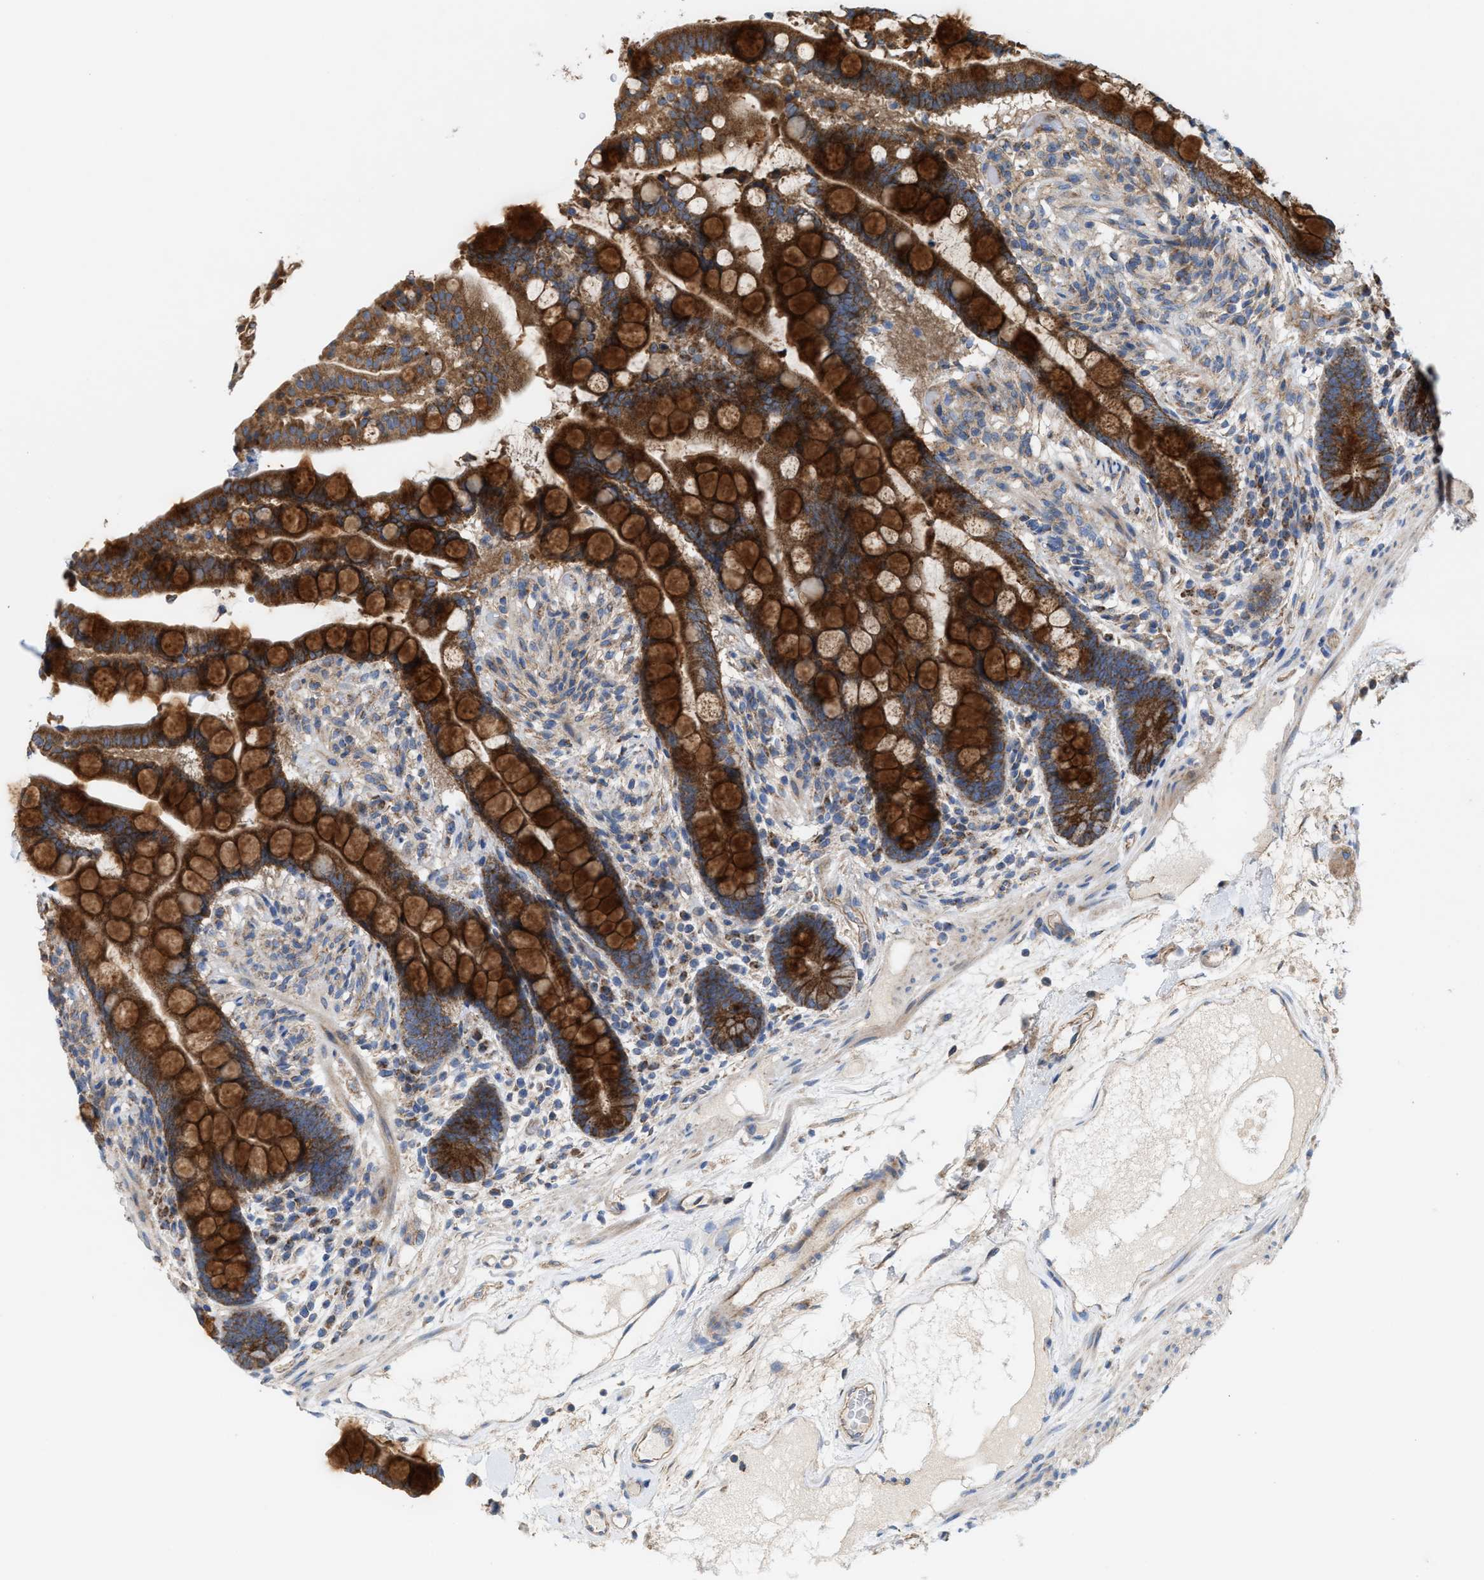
{"staining": {"intensity": "moderate", "quantity": ">75%", "location": "cytoplasmic/membranous"}, "tissue": "colon", "cell_type": "Endothelial cells", "image_type": "normal", "snomed": [{"axis": "morphology", "description": "Normal tissue, NOS"}, {"axis": "topography", "description": "Colon"}], "caption": "Colon was stained to show a protein in brown. There is medium levels of moderate cytoplasmic/membranous staining in approximately >75% of endothelial cells. (Stains: DAB in brown, nuclei in blue, Microscopy: brightfield microscopy at high magnification).", "gene": "OXSM", "patient": {"sex": "male", "age": 73}}